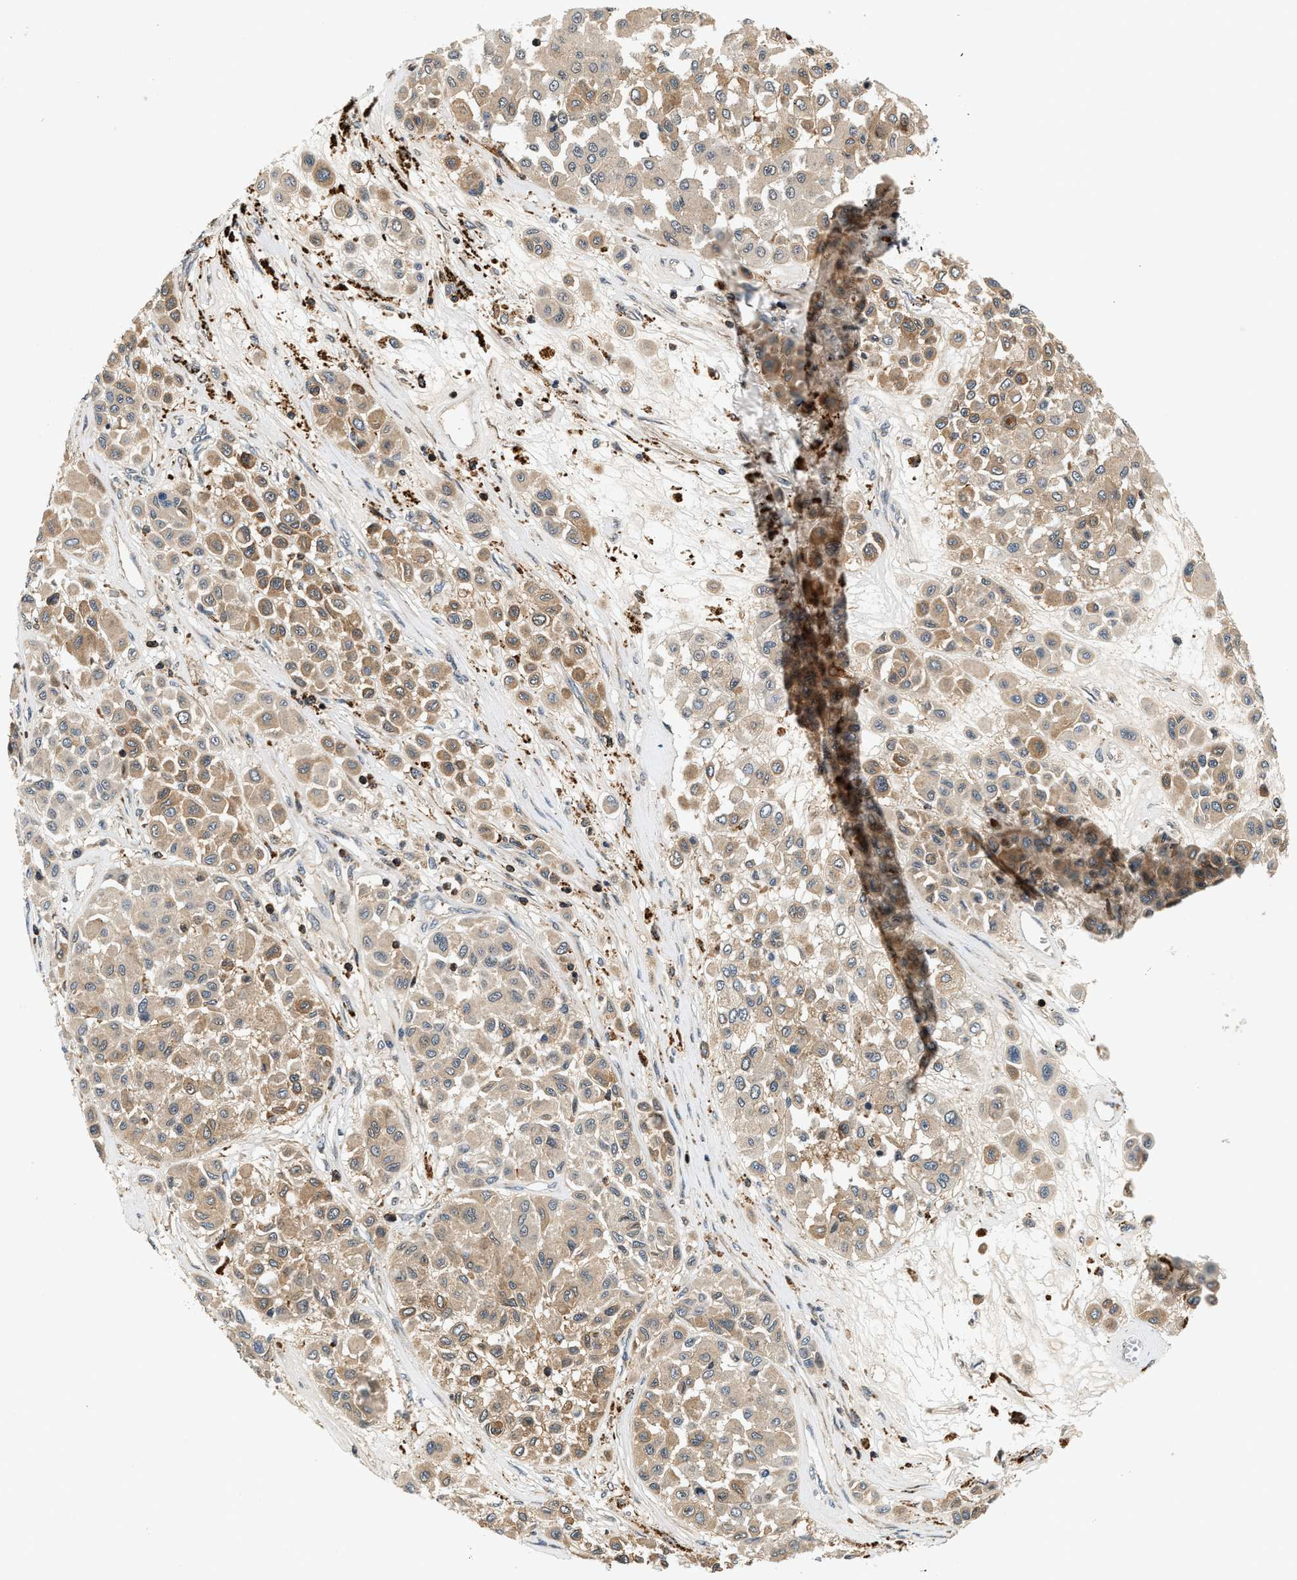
{"staining": {"intensity": "moderate", "quantity": ">75%", "location": "cytoplasmic/membranous"}, "tissue": "melanoma", "cell_type": "Tumor cells", "image_type": "cancer", "snomed": [{"axis": "morphology", "description": "Malignant melanoma, Metastatic site"}, {"axis": "topography", "description": "Soft tissue"}], "caption": "A photomicrograph of human malignant melanoma (metastatic site) stained for a protein shows moderate cytoplasmic/membranous brown staining in tumor cells.", "gene": "SAMD9", "patient": {"sex": "male", "age": 41}}